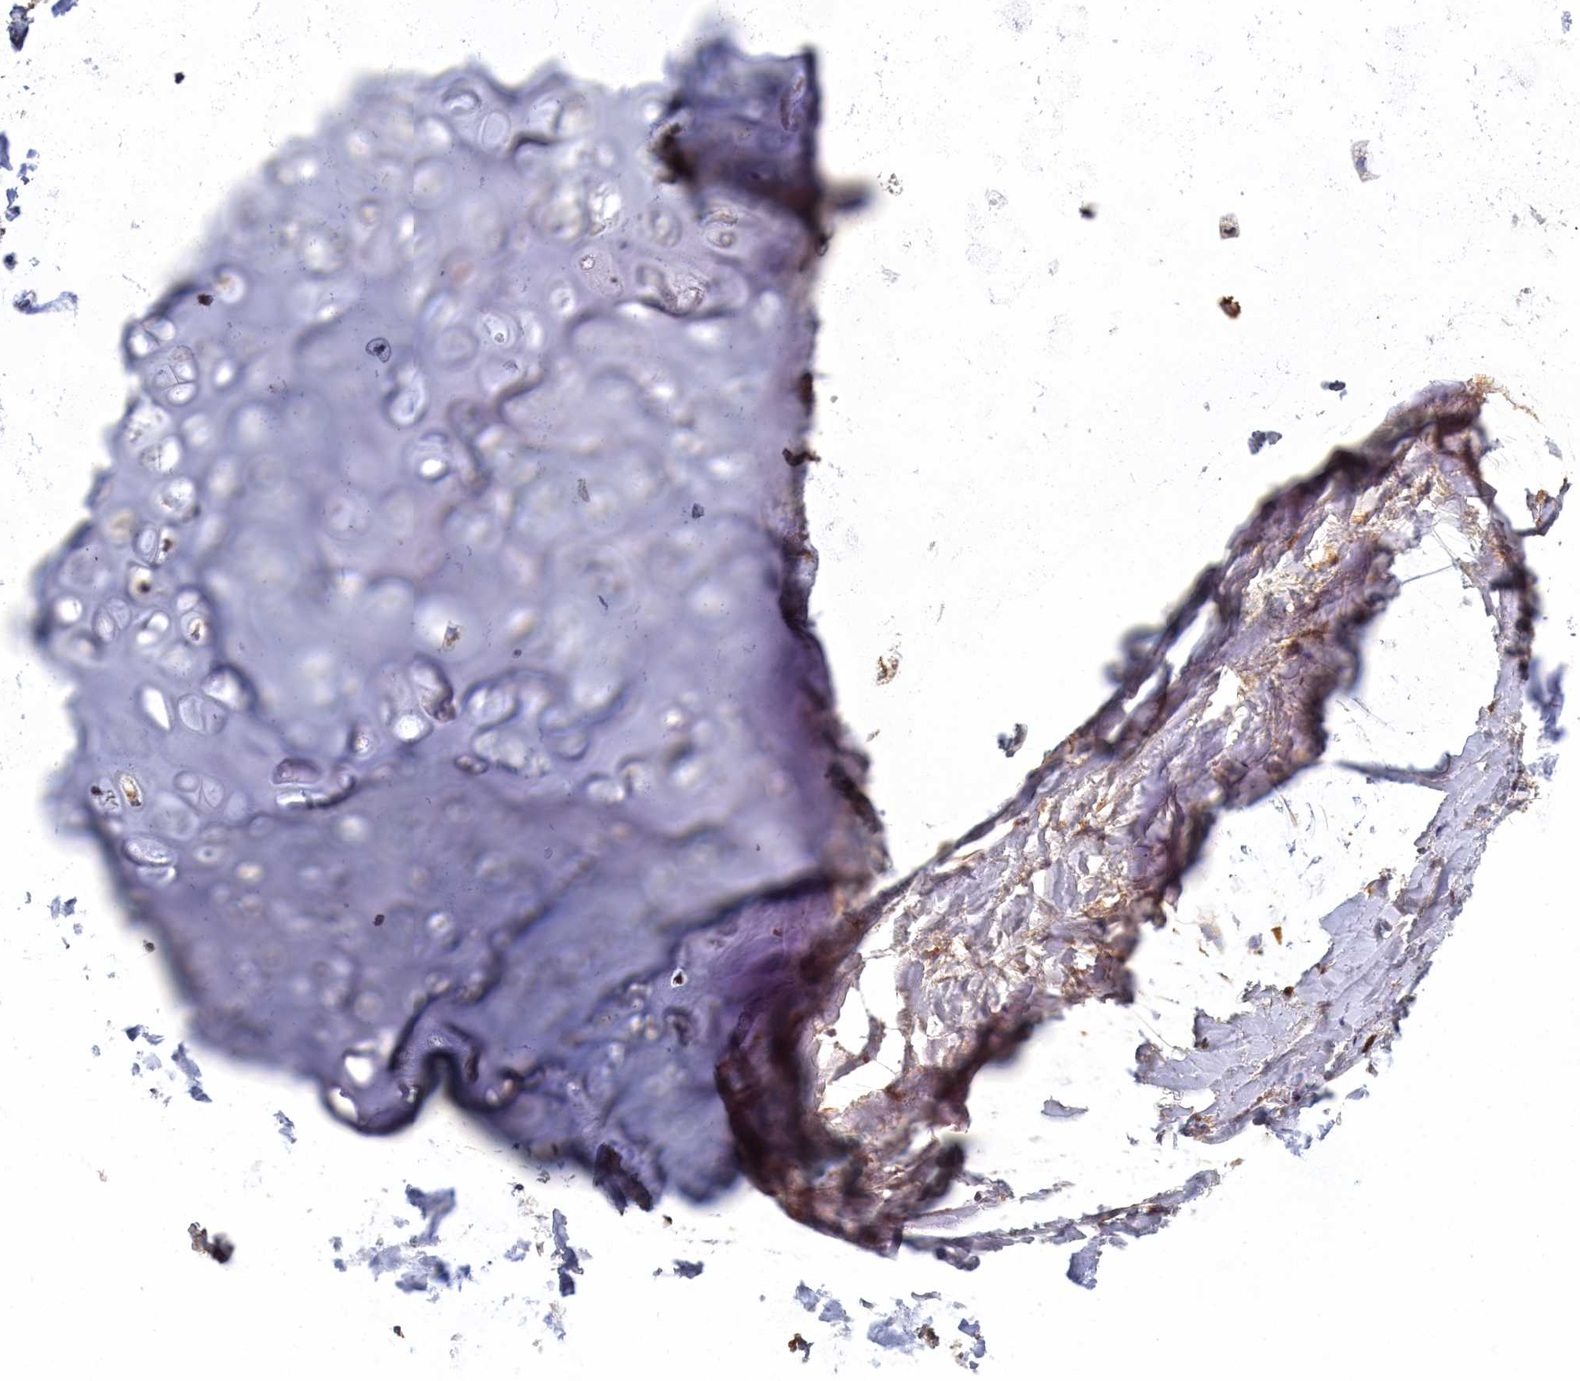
{"staining": {"intensity": "negative", "quantity": "none", "location": "none"}, "tissue": "adipose tissue", "cell_type": "Adipocytes", "image_type": "normal", "snomed": [{"axis": "morphology", "description": "Normal tissue, NOS"}, {"axis": "topography", "description": "Lymph node"}, {"axis": "topography", "description": "Cartilage tissue"}, {"axis": "topography", "description": "Bronchus"}], "caption": "The image shows no significant positivity in adipocytes of adipose tissue.", "gene": "DNAJC17", "patient": {"sex": "male", "age": 63}}